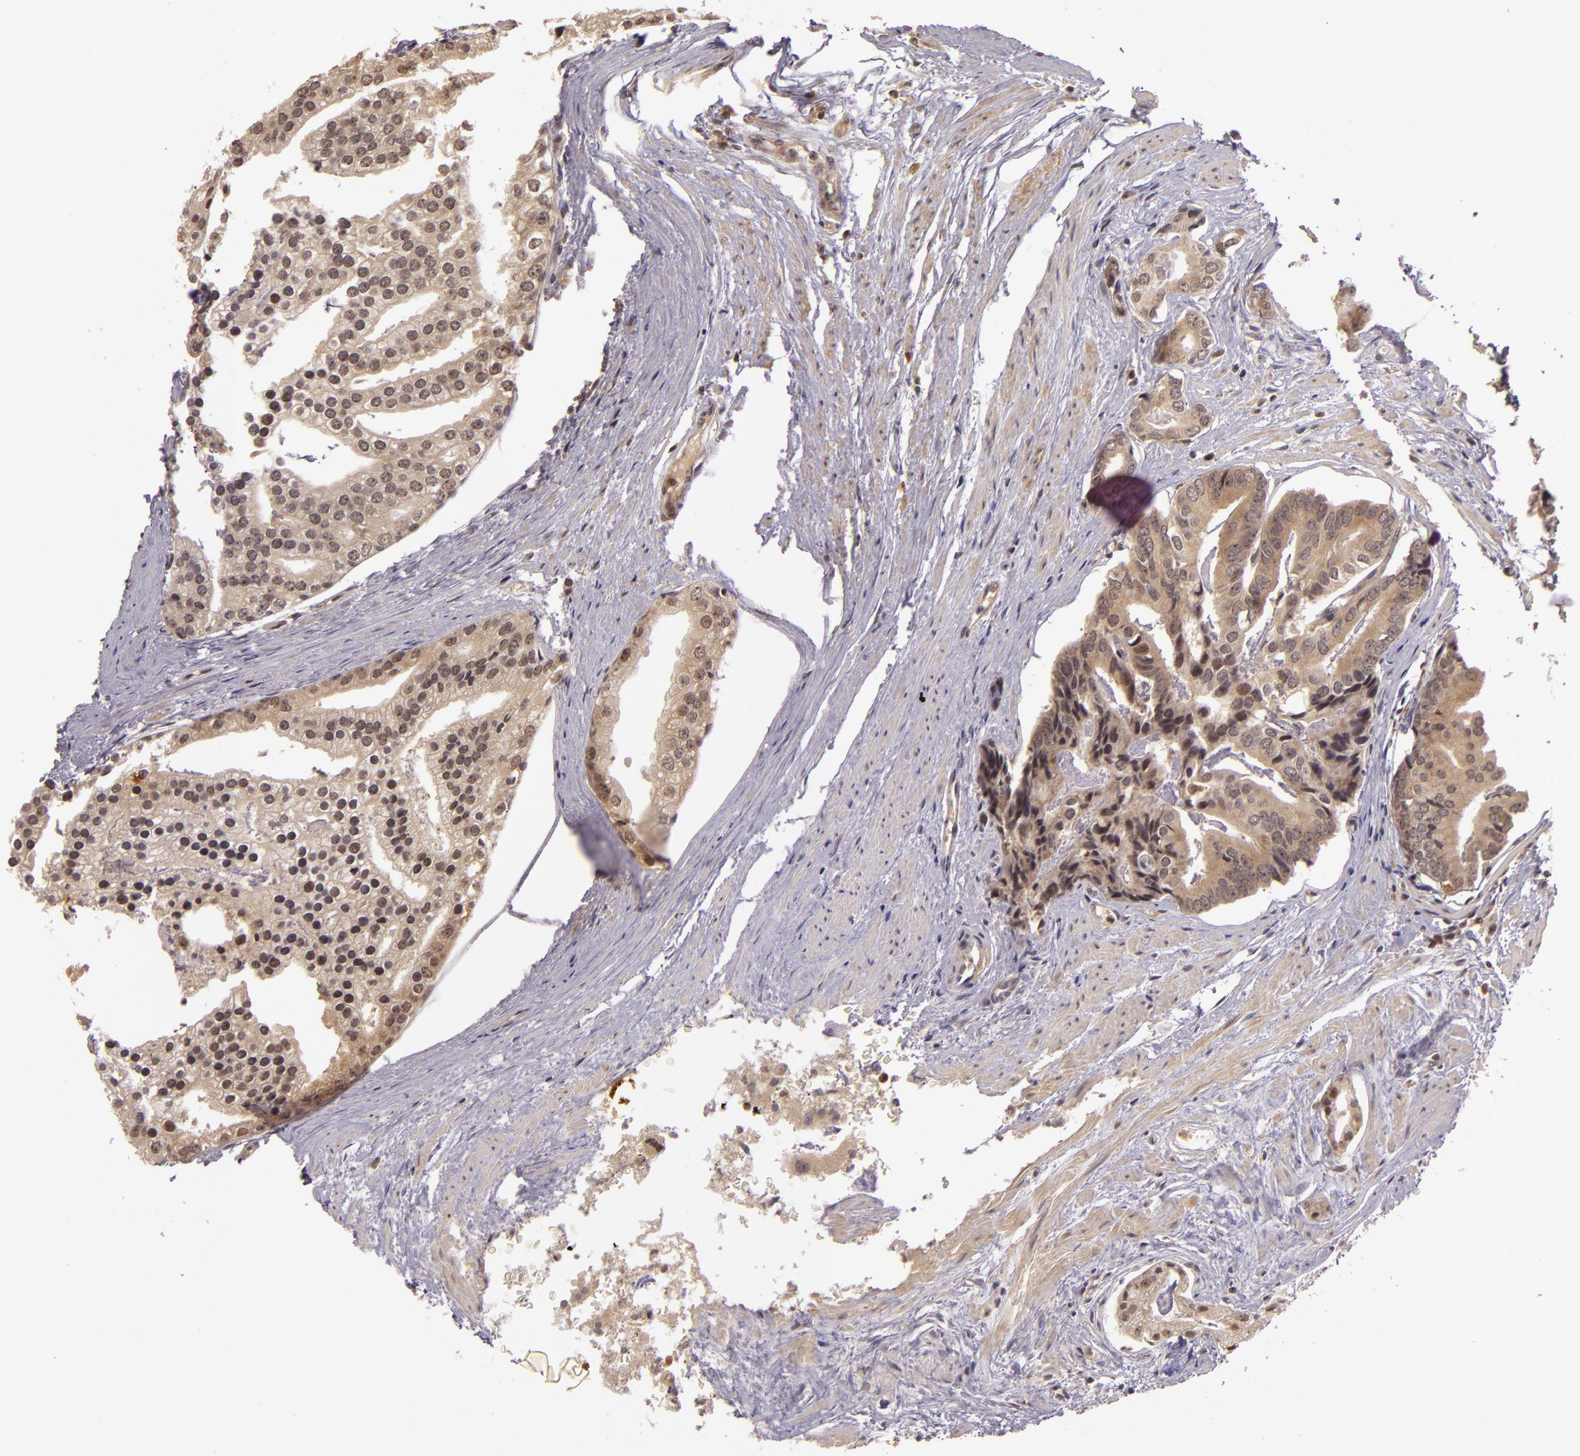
{"staining": {"intensity": "weak", "quantity": ">75%", "location": "cytoplasmic/membranous"}, "tissue": "prostate cancer", "cell_type": "Tumor cells", "image_type": "cancer", "snomed": [{"axis": "morphology", "description": "Adenocarcinoma, High grade"}, {"axis": "topography", "description": "Prostate"}], "caption": "Adenocarcinoma (high-grade) (prostate) stained with DAB IHC demonstrates low levels of weak cytoplasmic/membranous staining in approximately >75% of tumor cells.", "gene": "TXNRD2", "patient": {"sex": "male", "age": 56}}